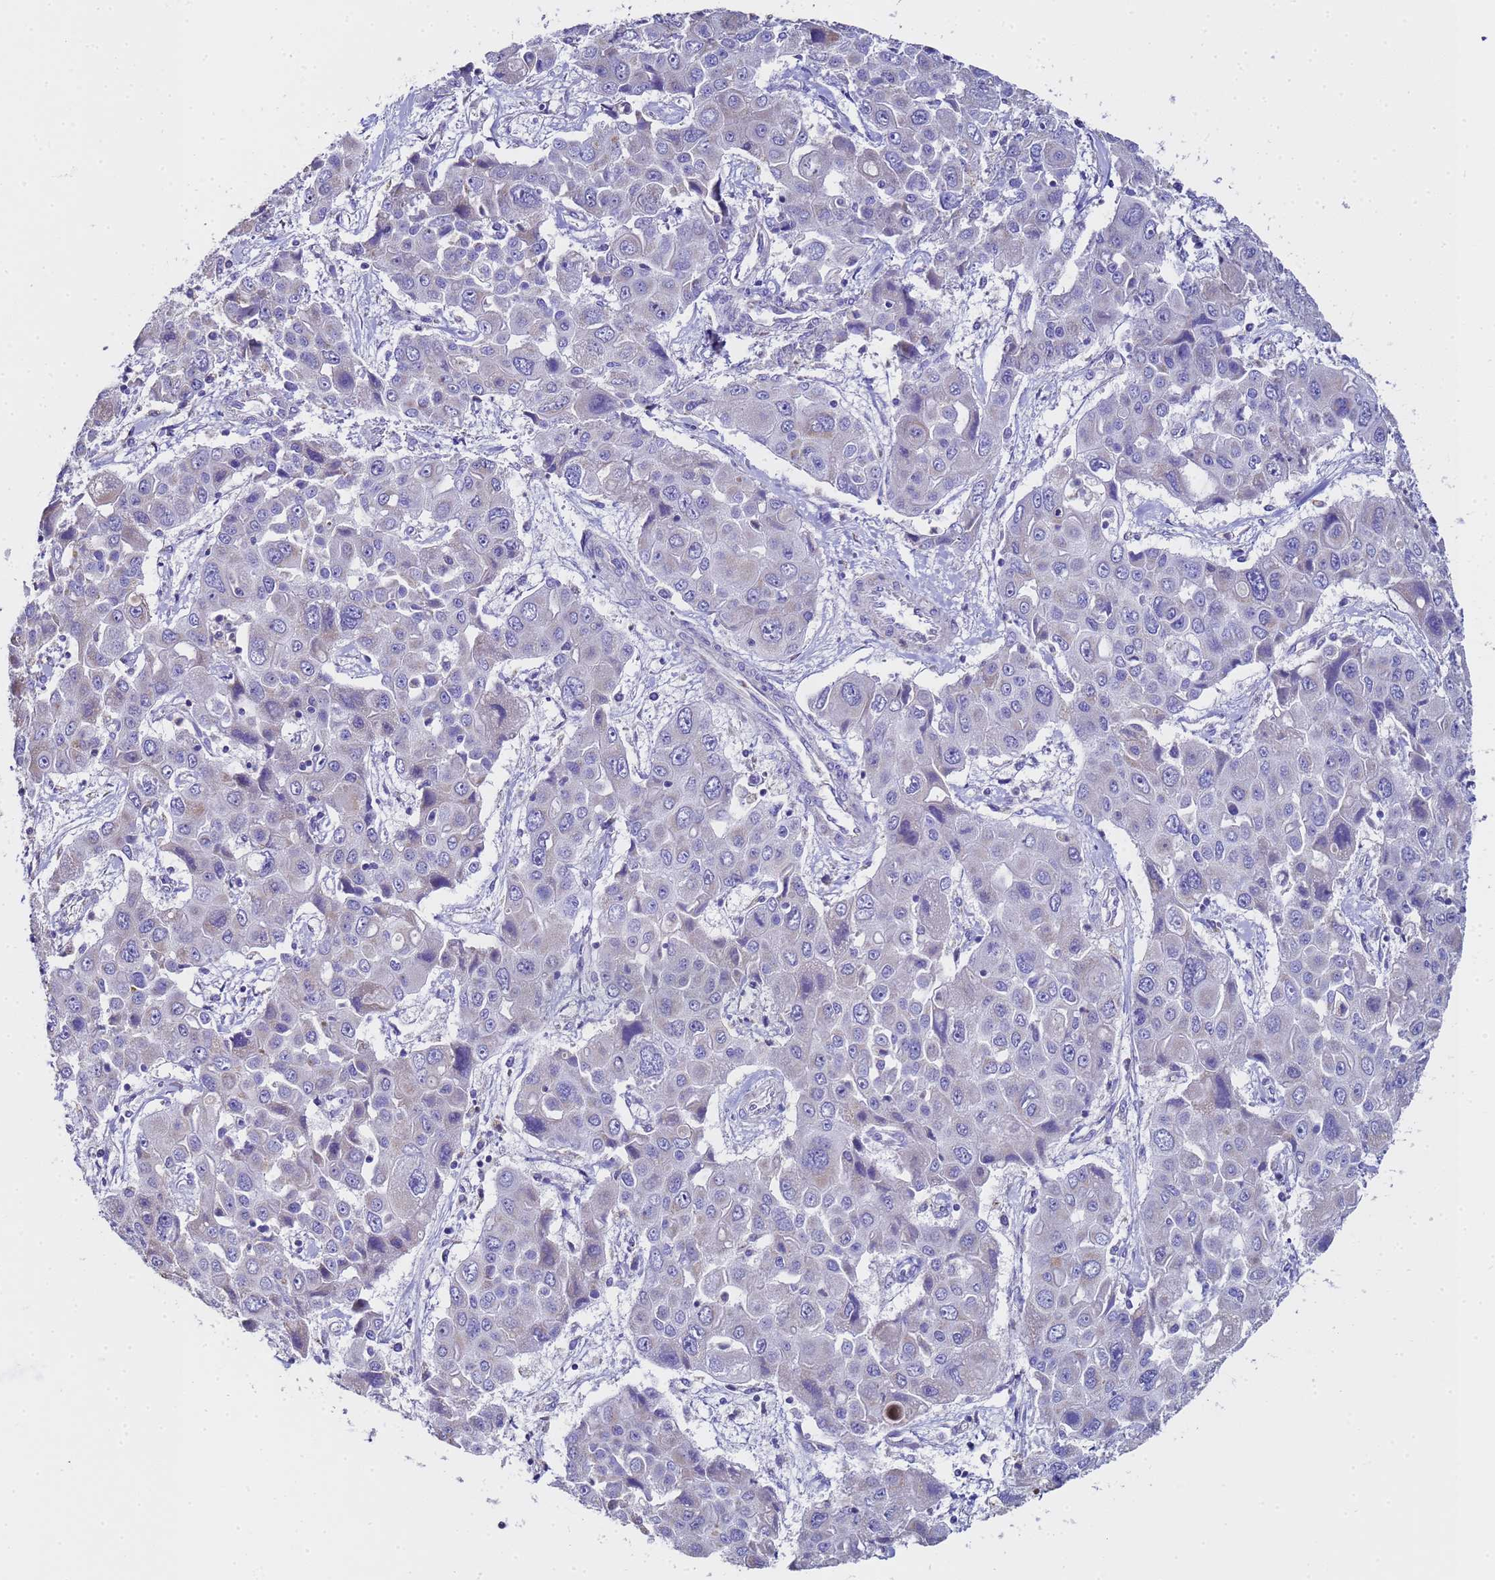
{"staining": {"intensity": "negative", "quantity": "none", "location": "none"}, "tissue": "liver cancer", "cell_type": "Tumor cells", "image_type": "cancer", "snomed": [{"axis": "morphology", "description": "Cholangiocarcinoma"}, {"axis": "topography", "description": "Liver"}], "caption": "Human cholangiocarcinoma (liver) stained for a protein using immunohistochemistry demonstrates no positivity in tumor cells.", "gene": "MRPS12", "patient": {"sex": "male", "age": 67}}